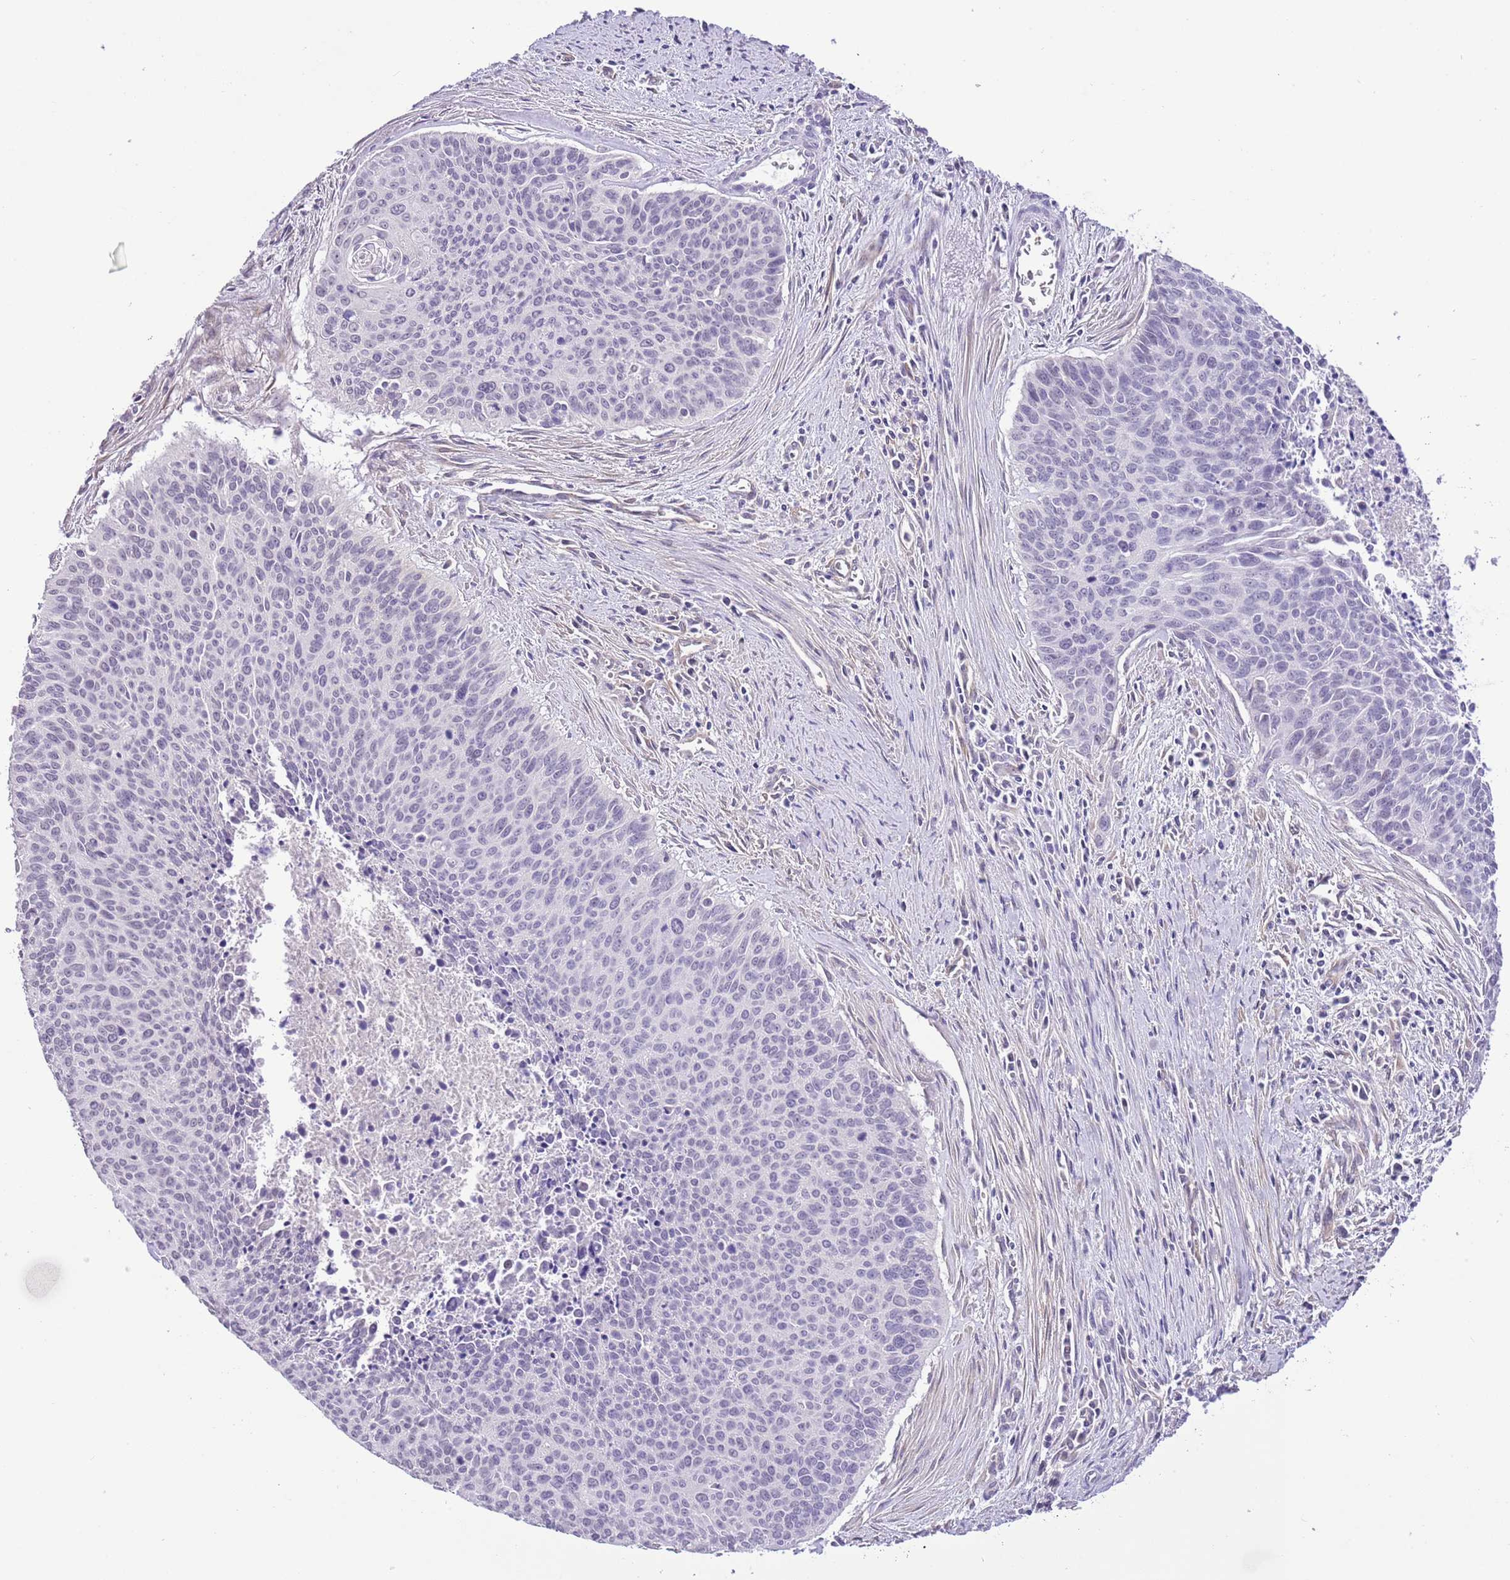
{"staining": {"intensity": "negative", "quantity": "none", "location": "none"}, "tissue": "cervical cancer", "cell_type": "Tumor cells", "image_type": "cancer", "snomed": [{"axis": "morphology", "description": "Squamous cell carcinoma, NOS"}, {"axis": "topography", "description": "Cervix"}], "caption": "An immunohistochemistry image of cervical squamous cell carcinoma is shown. There is no staining in tumor cells of cervical squamous cell carcinoma.", "gene": "MIDN", "patient": {"sex": "female", "age": 55}}